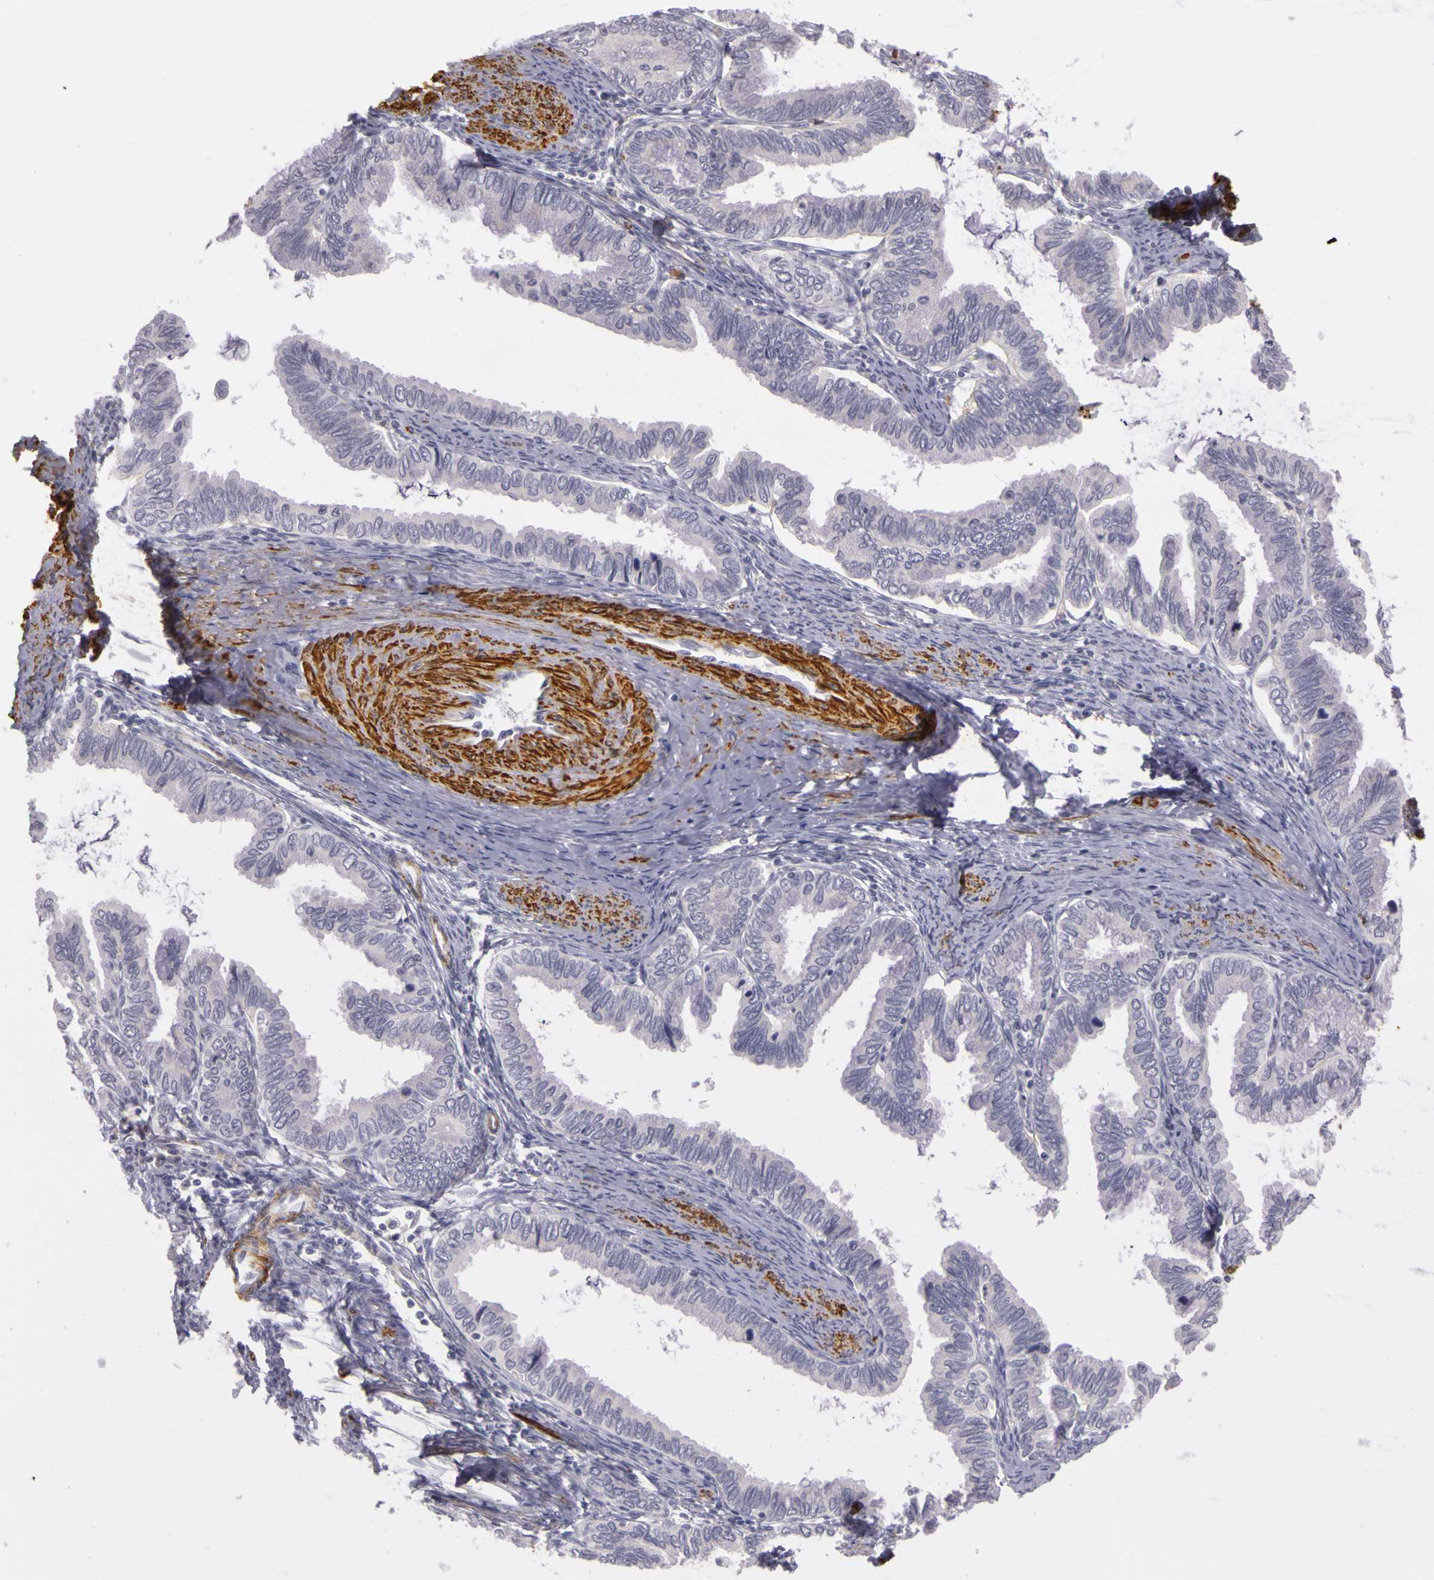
{"staining": {"intensity": "negative", "quantity": "none", "location": "none"}, "tissue": "cervical cancer", "cell_type": "Tumor cells", "image_type": "cancer", "snomed": [{"axis": "morphology", "description": "Adenocarcinoma, NOS"}, {"axis": "topography", "description": "Cervix"}], "caption": "Tumor cells are negative for brown protein staining in adenocarcinoma (cervical).", "gene": "CNTN2", "patient": {"sex": "female", "age": 49}}